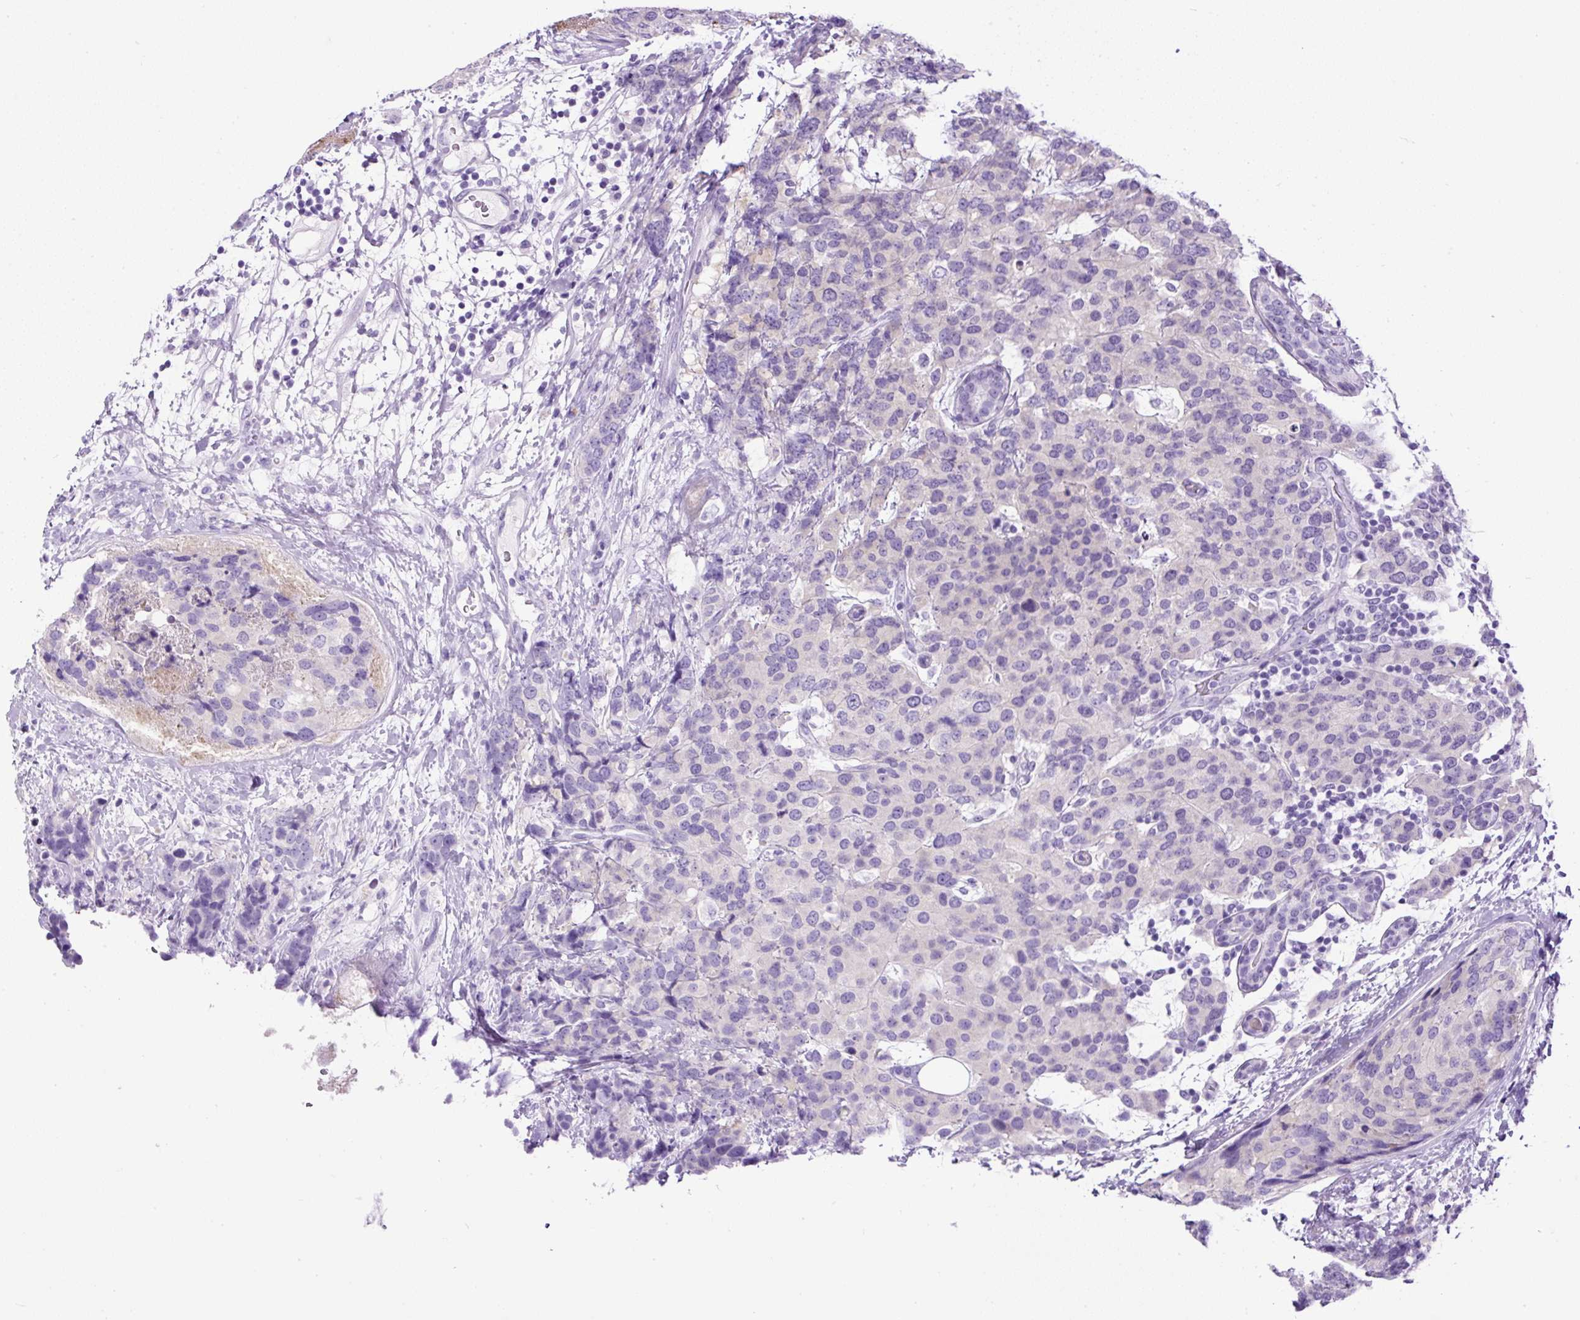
{"staining": {"intensity": "negative", "quantity": "none", "location": "none"}, "tissue": "breast cancer", "cell_type": "Tumor cells", "image_type": "cancer", "snomed": [{"axis": "morphology", "description": "Lobular carcinoma"}, {"axis": "topography", "description": "Breast"}], "caption": "This is an immunohistochemistry image of lobular carcinoma (breast). There is no positivity in tumor cells.", "gene": "PDIA2", "patient": {"sex": "female", "age": 59}}